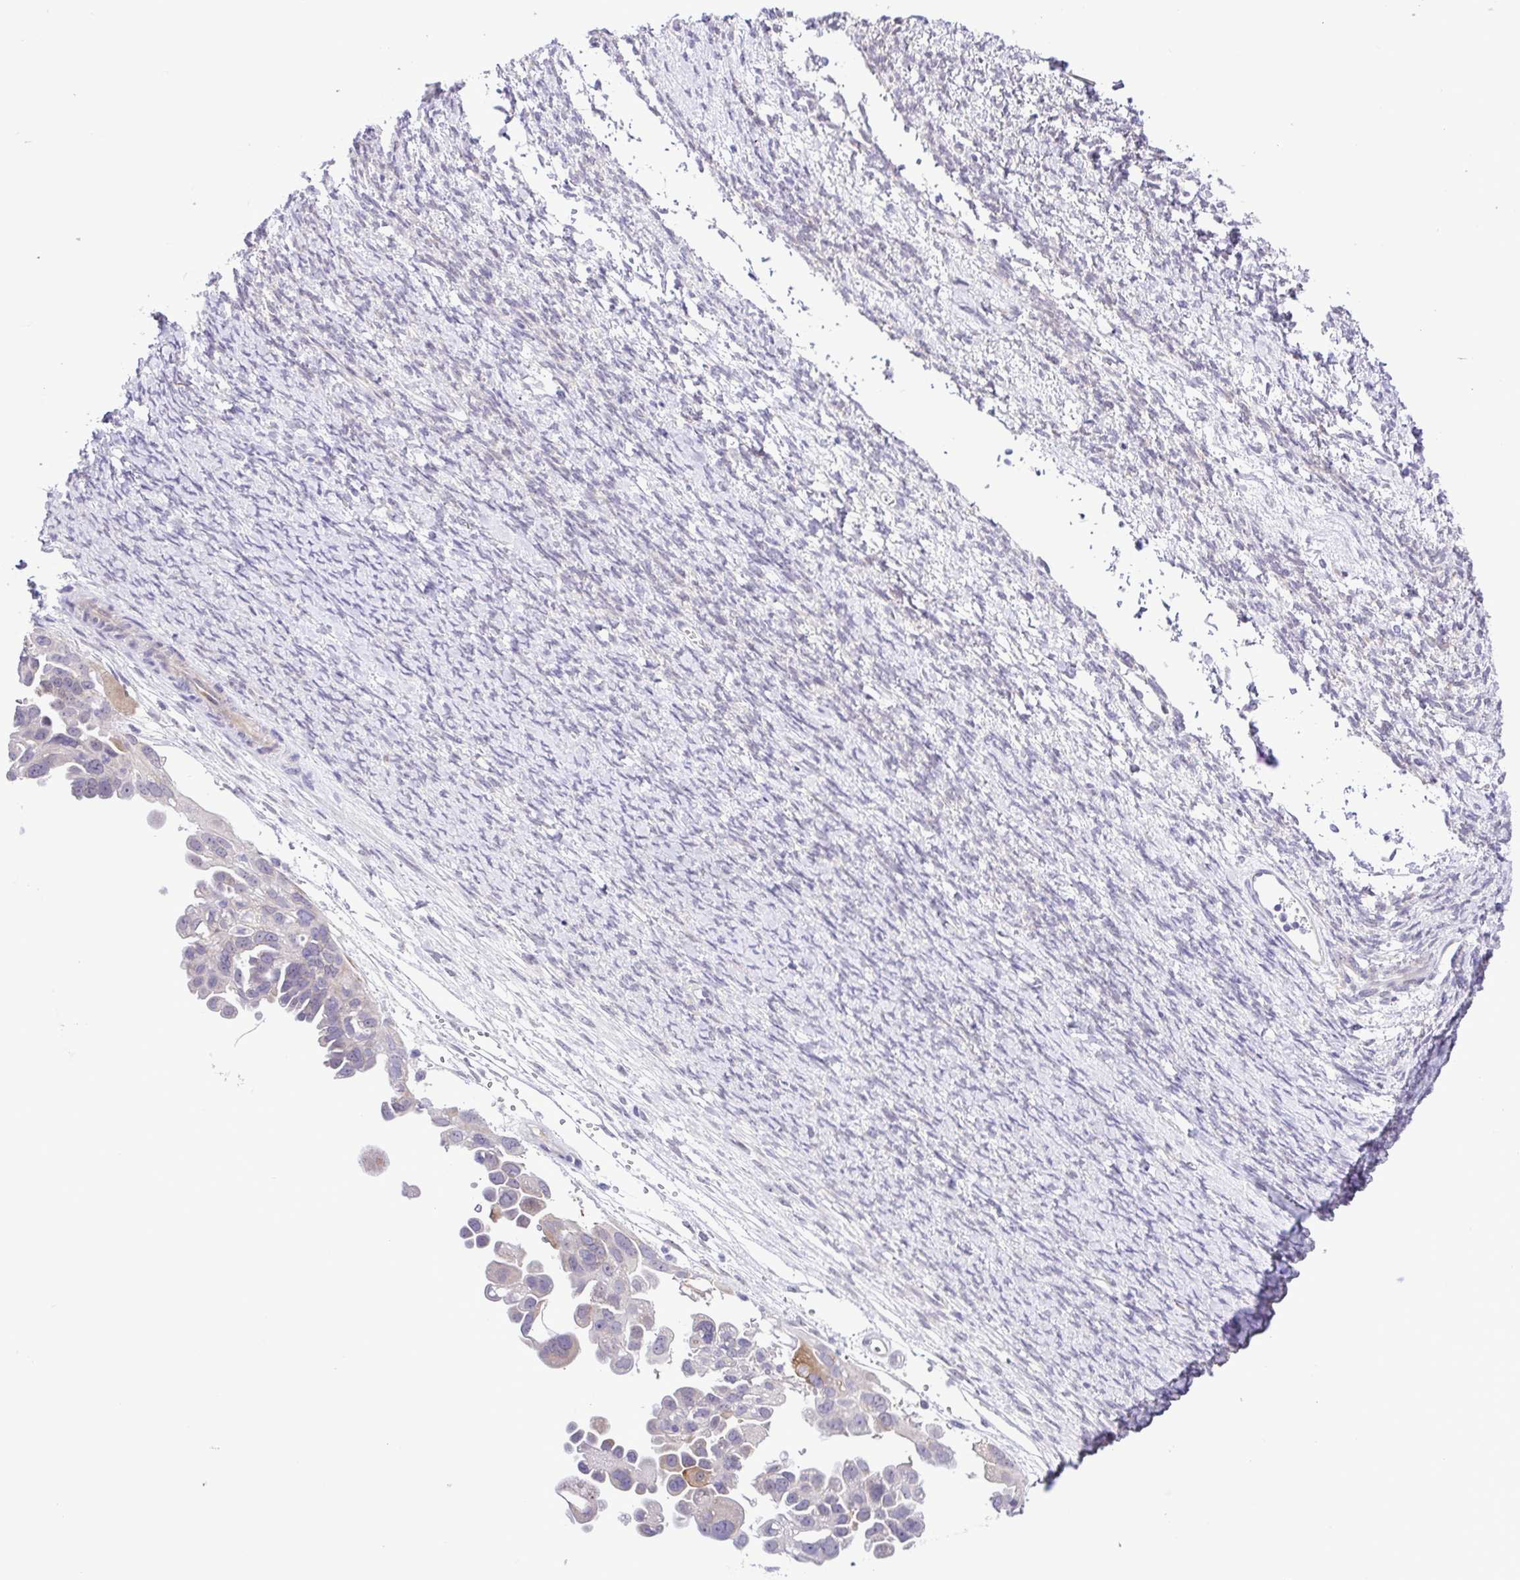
{"staining": {"intensity": "moderate", "quantity": "<25%", "location": "cytoplasmic/membranous"}, "tissue": "ovarian cancer", "cell_type": "Tumor cells", "image_type": "cancer", "snomed": [{"axis": "morphology", "description": "Cystadenocarcinoma, serous, NOS"}, {"axis": "topography", "description": "Ovary"}], "caption": "Ovarian serous cystadenocarcinoma stained with immunohistochemistry demonstrates moderate cytoplasmic/membranous expression in approximately <25% of tumor cells. (brown staining indicates protein expression, while blue staining denotes nuclei).", "gene": "DCLK2", "patient": {"sex": "female", "age": 53}}